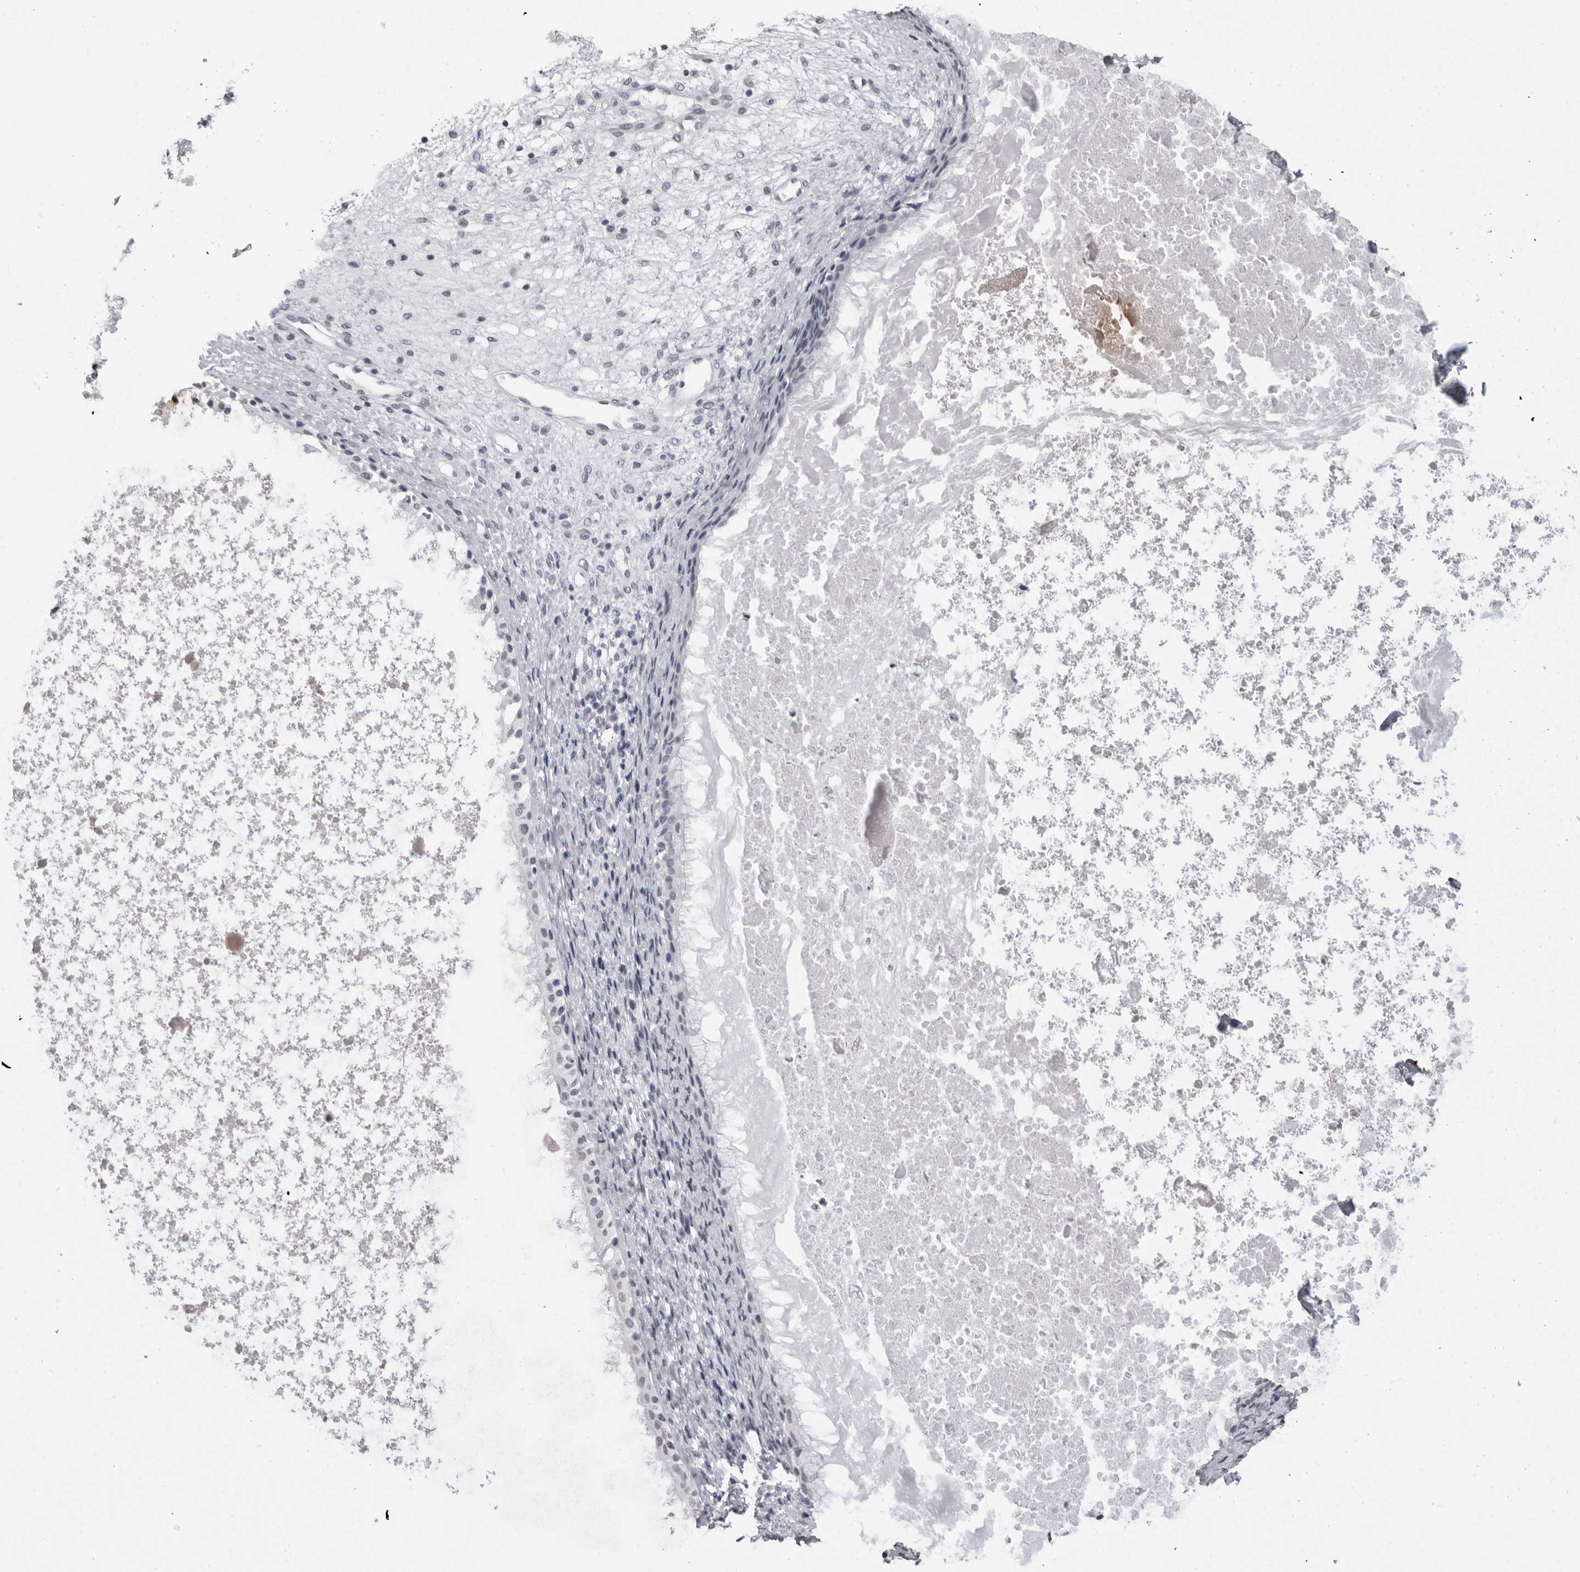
{"staining": {"intensity": "negative", "quantity": "none", "location": "none"}, "tissue": "nasopharynx", "cell_type": "Respiratory epithelial cells", "image_type": "normal", "snomed": [{"axis": "morphology", "description": "Normal tissue, NOS"}, {"axis": "topography", "description": "Nasopharynx"}], "caption": "High power microscopy image of an immunohistochemistry micrograph of benign nasopharynx, revealing no significant staining in respiratory epithelial cells.", "gene": "HEPACAM", "patient": {"sex": "male", "age": 22}}